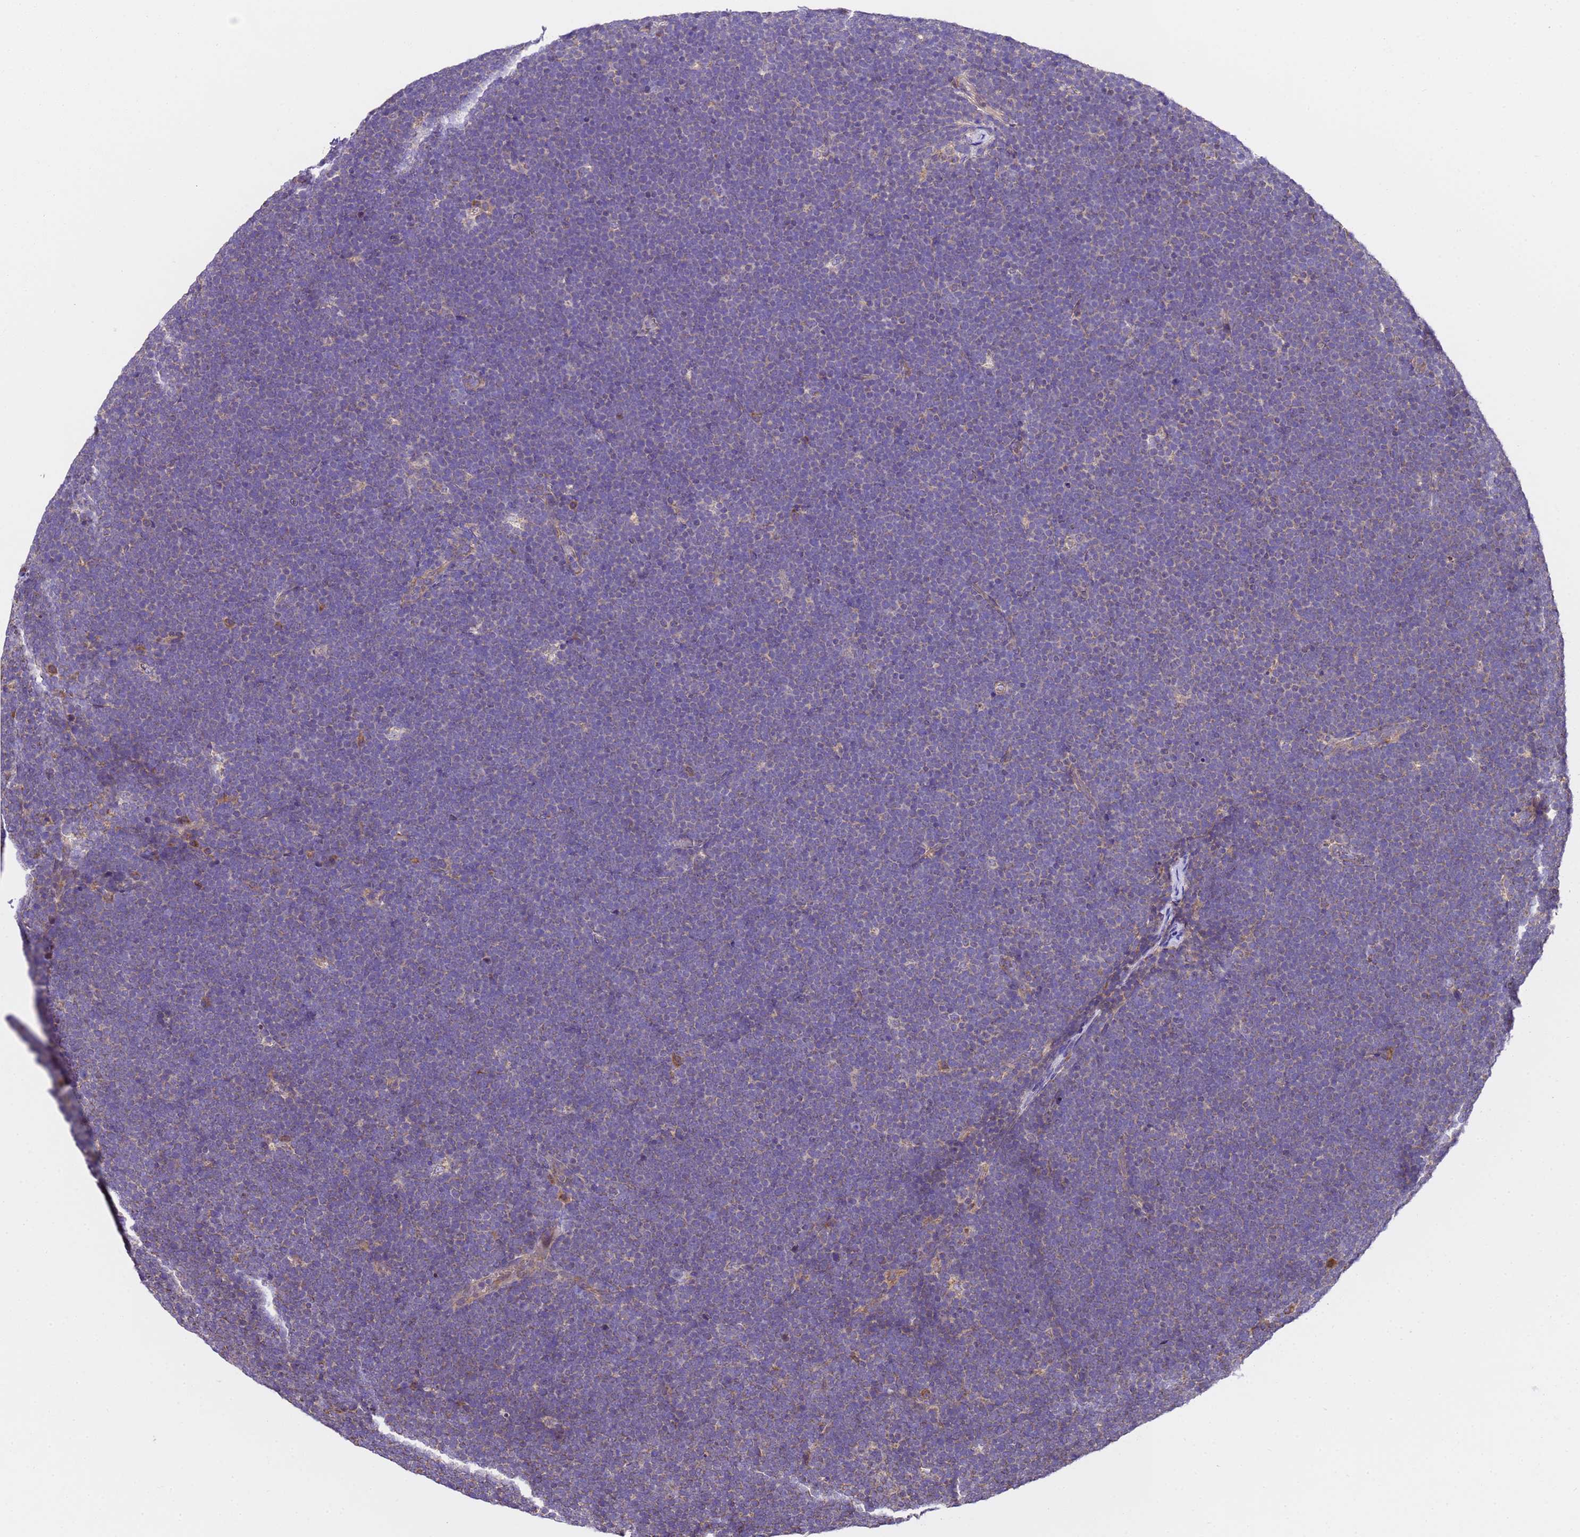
{"staining": {"intensity": "negative", "quantity": "none", "location": "none"}, "tissue": "lymphoma", "cell_type": "Tumor cells", "image_type": "cancer", "snomed": [{"axis": "morphology", "description": "Malignant lymphoma, non-Hodgkin's type, High grade"}, {"axis": "topography", "description": "Lymph node"}], "caption": "IHC of human malignant lymphoma, non-Hodgkin's type (high-grade) exhibits no expression in tumor cells.", "gene": "LRRIQ1", "patient": {"sex": "male", "age": 13}}